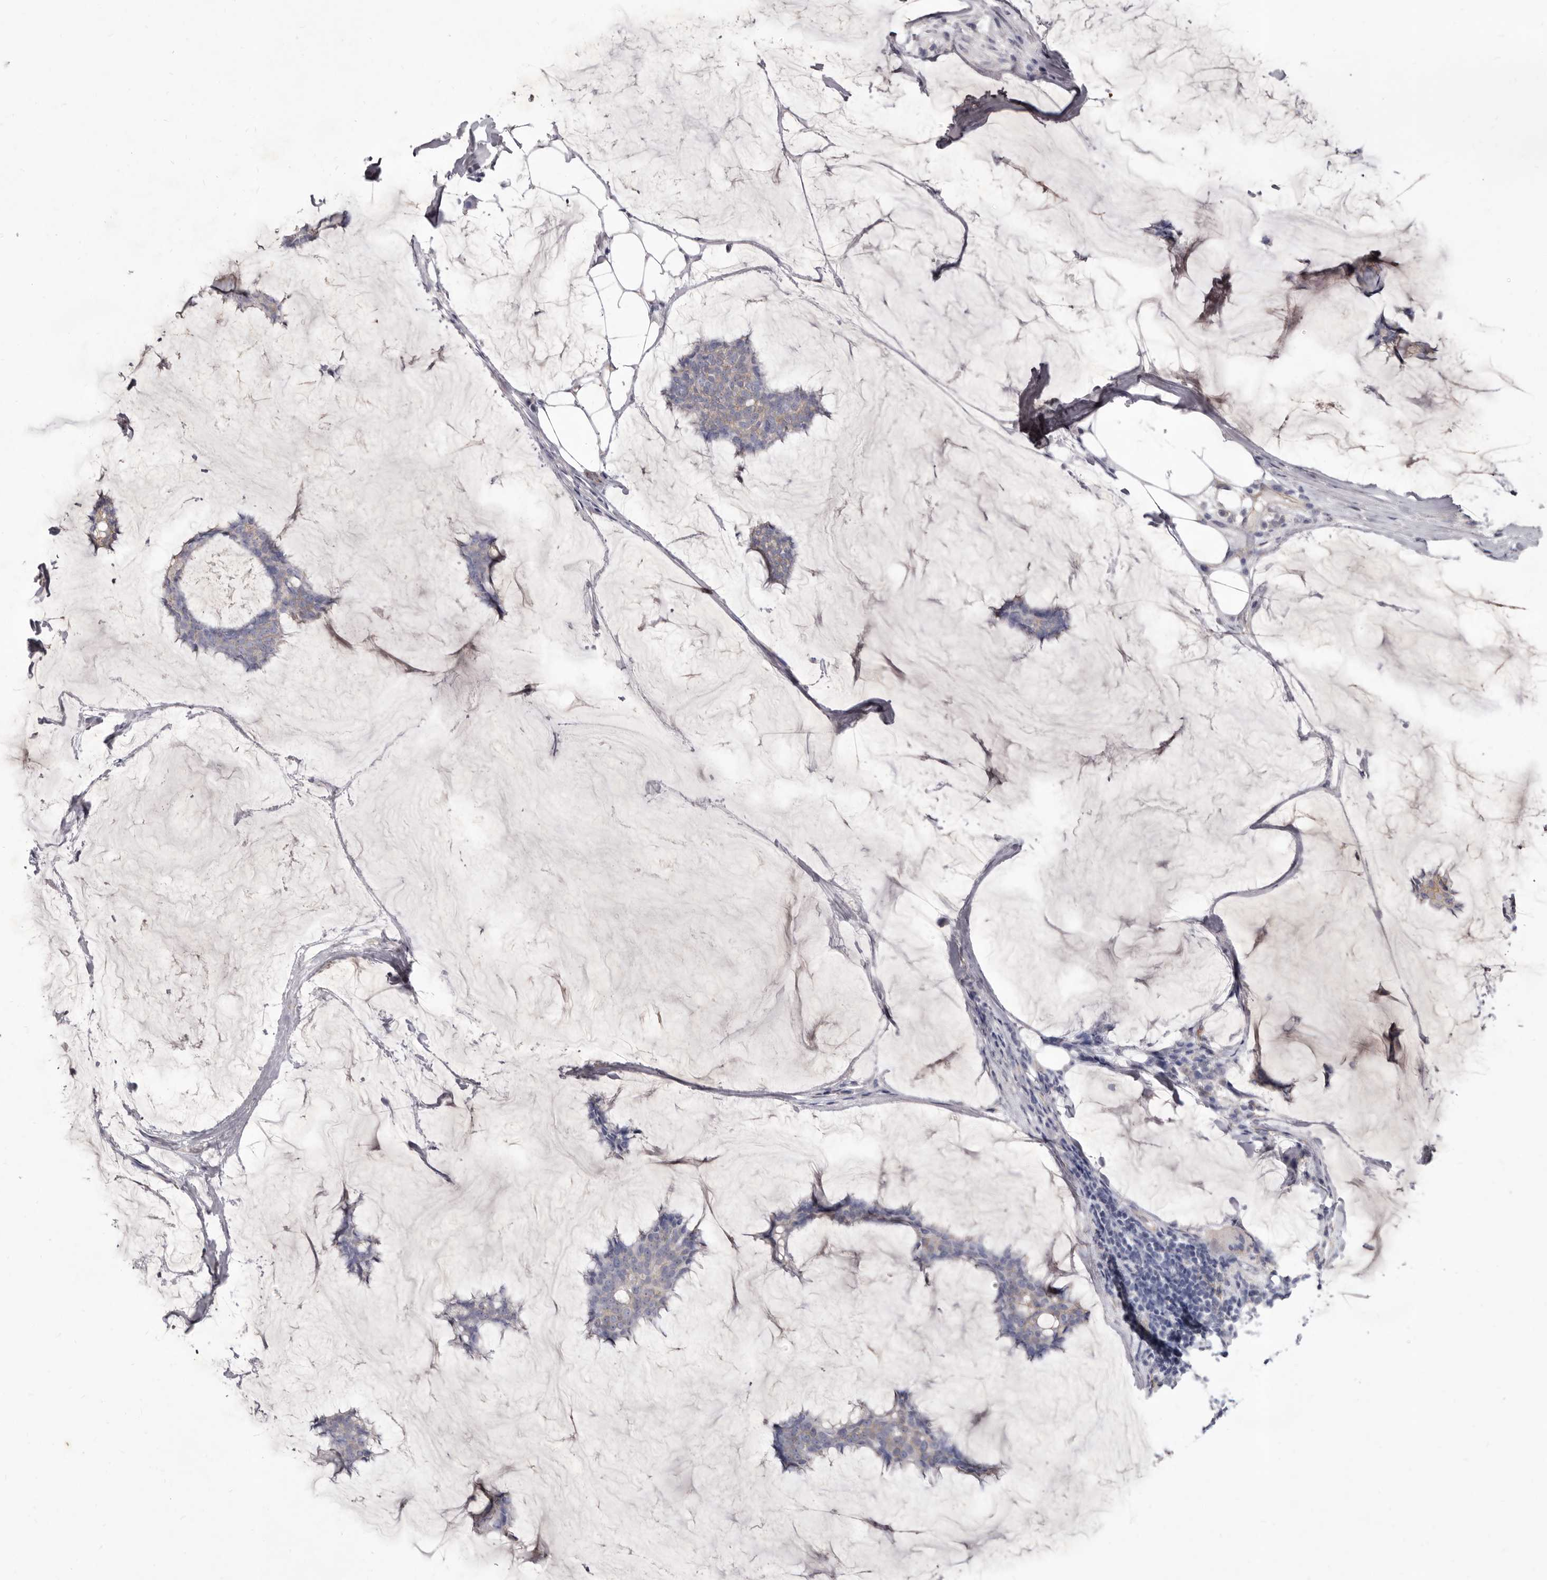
{"staining": {"intensity": "negative", "quantity": "none", "location": "none"}, "tissue": "breast cancer", "cell_type": "Tumor cells", "image_type": "cancer", "snomed": [{"axis": "morphology", "description": "Duct carcinoma"}, {"axis": "topography", "description": "Breast"}], "caption": "An immunohistochemistry (IHC) micrograph of breast cancer is shown. There is no staining in tumor cells of breast cancer.", "gene": "P2RX6", "patient": {"sex": "female", "age": 93}}